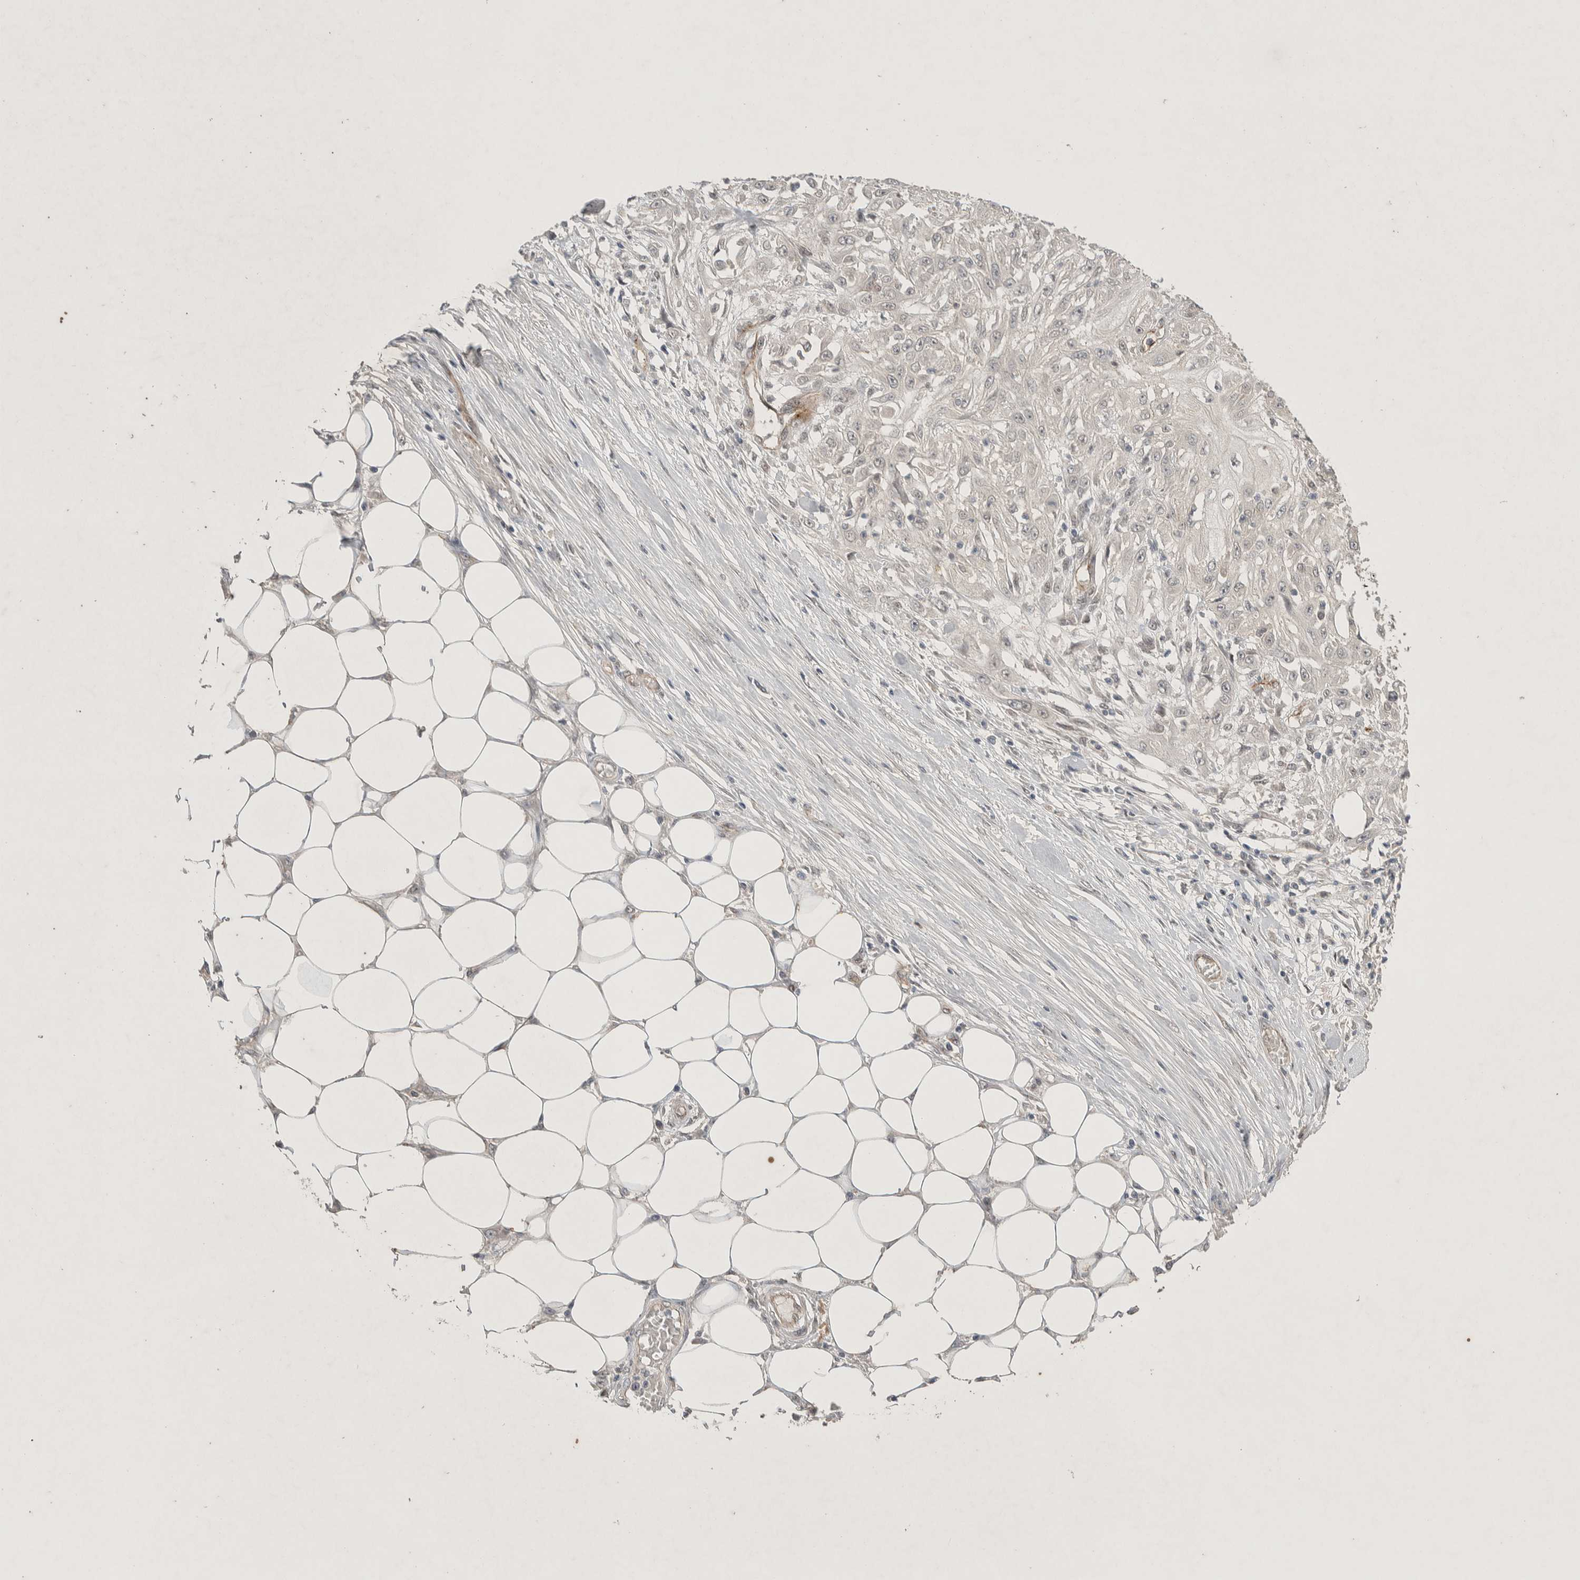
{"staining": {"intensity": "negative", "quantity": "none", "location": "none"}, "tissue": "skin cancer", "cell_type": "Tumor cells", "image_type": "cancer", "snomed": [{"axis": "morphology", "description": "Squamous cell carcinoma, NOS"}, {"axis": "morphology", "description": "Squamous cell carcinoma, metastatic, NOS"}, {"axis": "topography", "description": "Skin"}, {"axis": "topography", "description": "Lymph node"}], "caption": "A high-resolution image shows immunohistochemistry (IHC) staining of skin metastatic squamous cell carcinoma, which reveals no significant expression in tumor cells.", "gene": "ZNF704", "patient": {"sex": "male", "age": 75}}